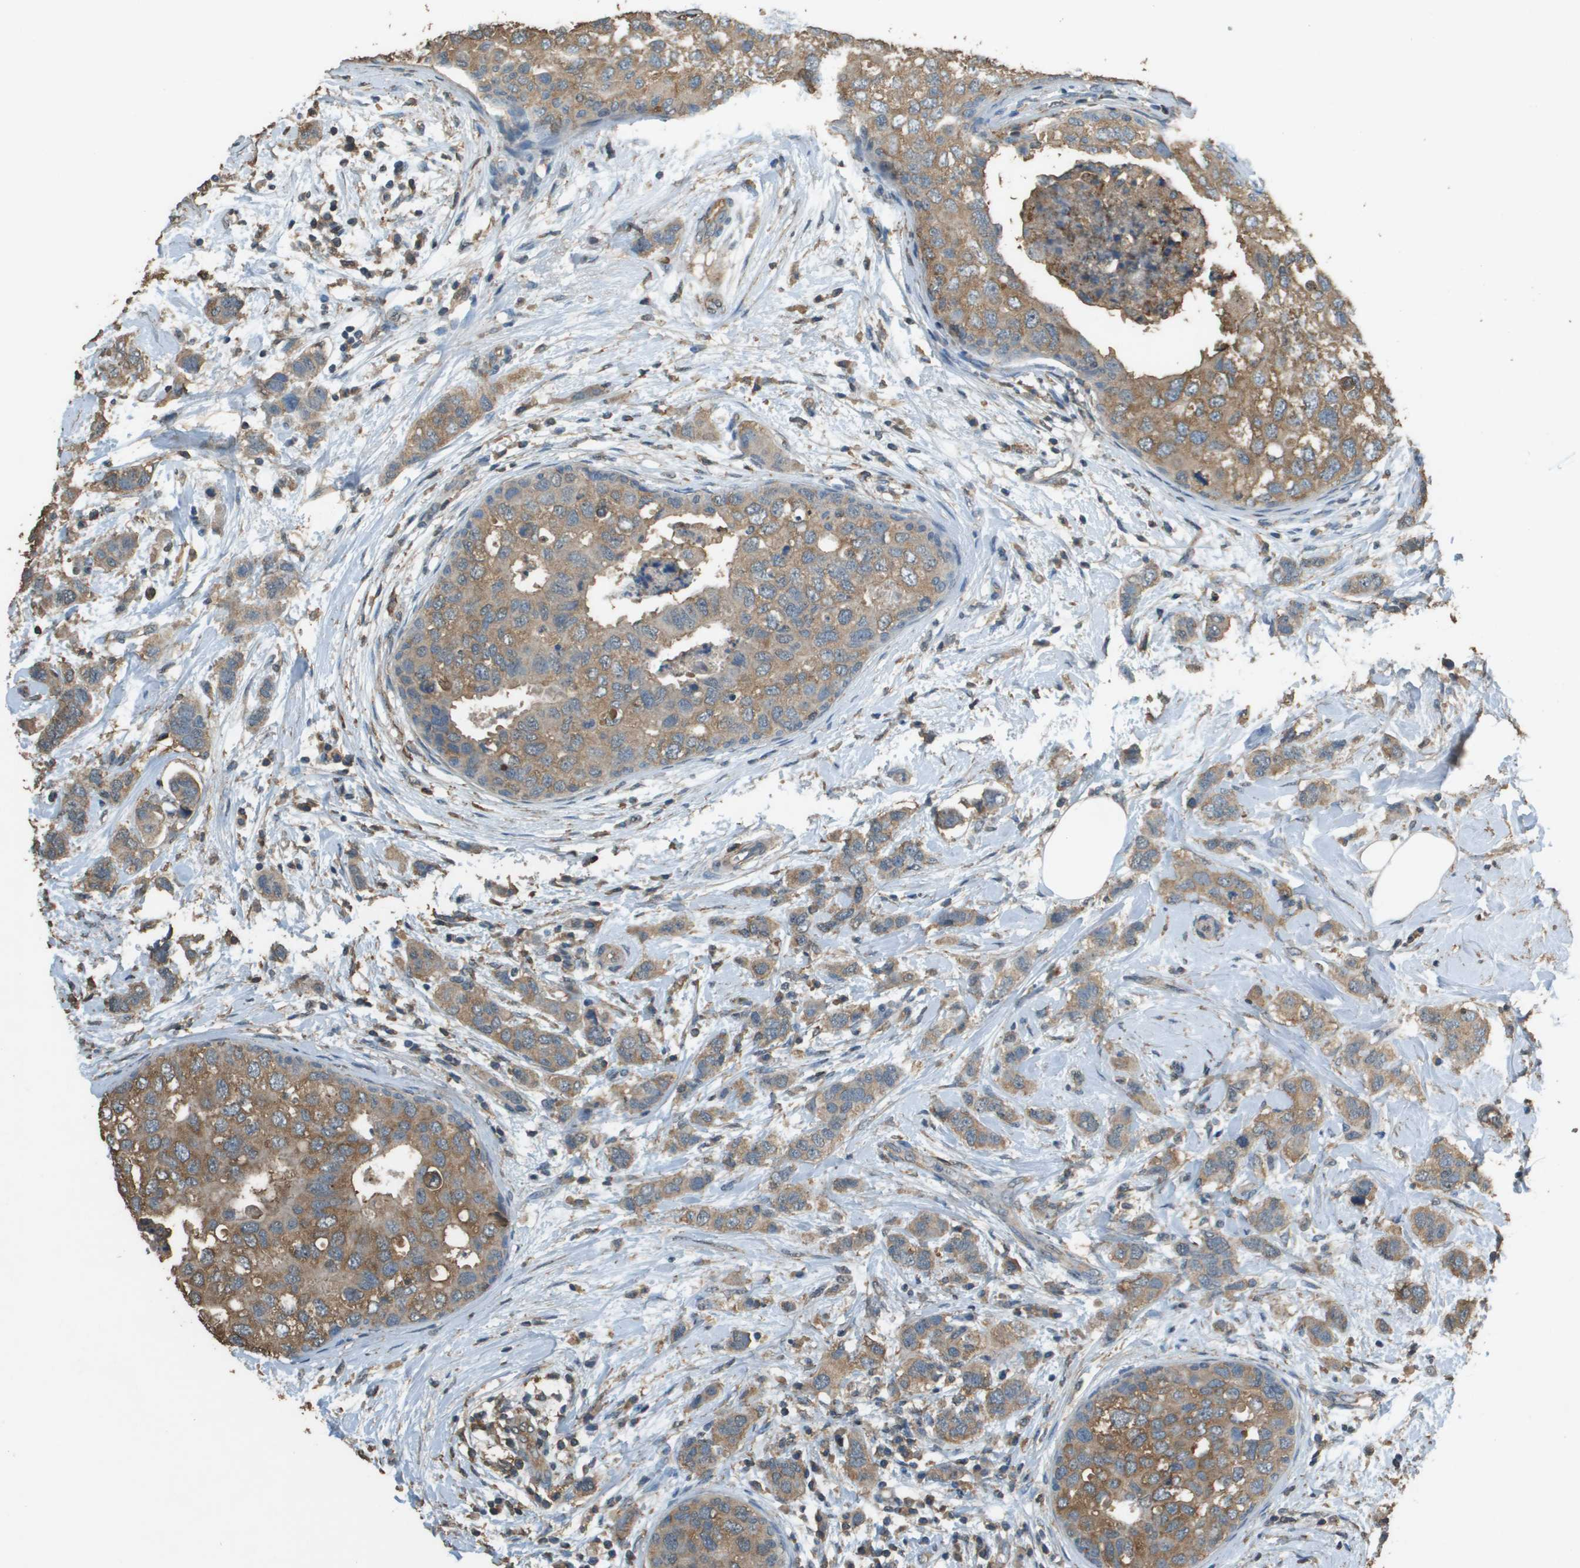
{"staining": {"intensity": "moderate", "quantity": ">75%", "location": "cytoplasmic/membranous"}, "tissue": "breast cancer", "cell_type": "Tumor cells", "image_type": "cancer", "snomed": [{"axis": "morphology", "description": "Duct carcinoma"}, {"axis": "topography", "description": "Breast"}], "caption": "A histopathology image of human breast cancer stained for a protein demonstrates moderate cytoplasmic/membranous brown staining in tumor cells.", "gene": "MS4A7", "patient": {"sex": "female", "age": 50}}